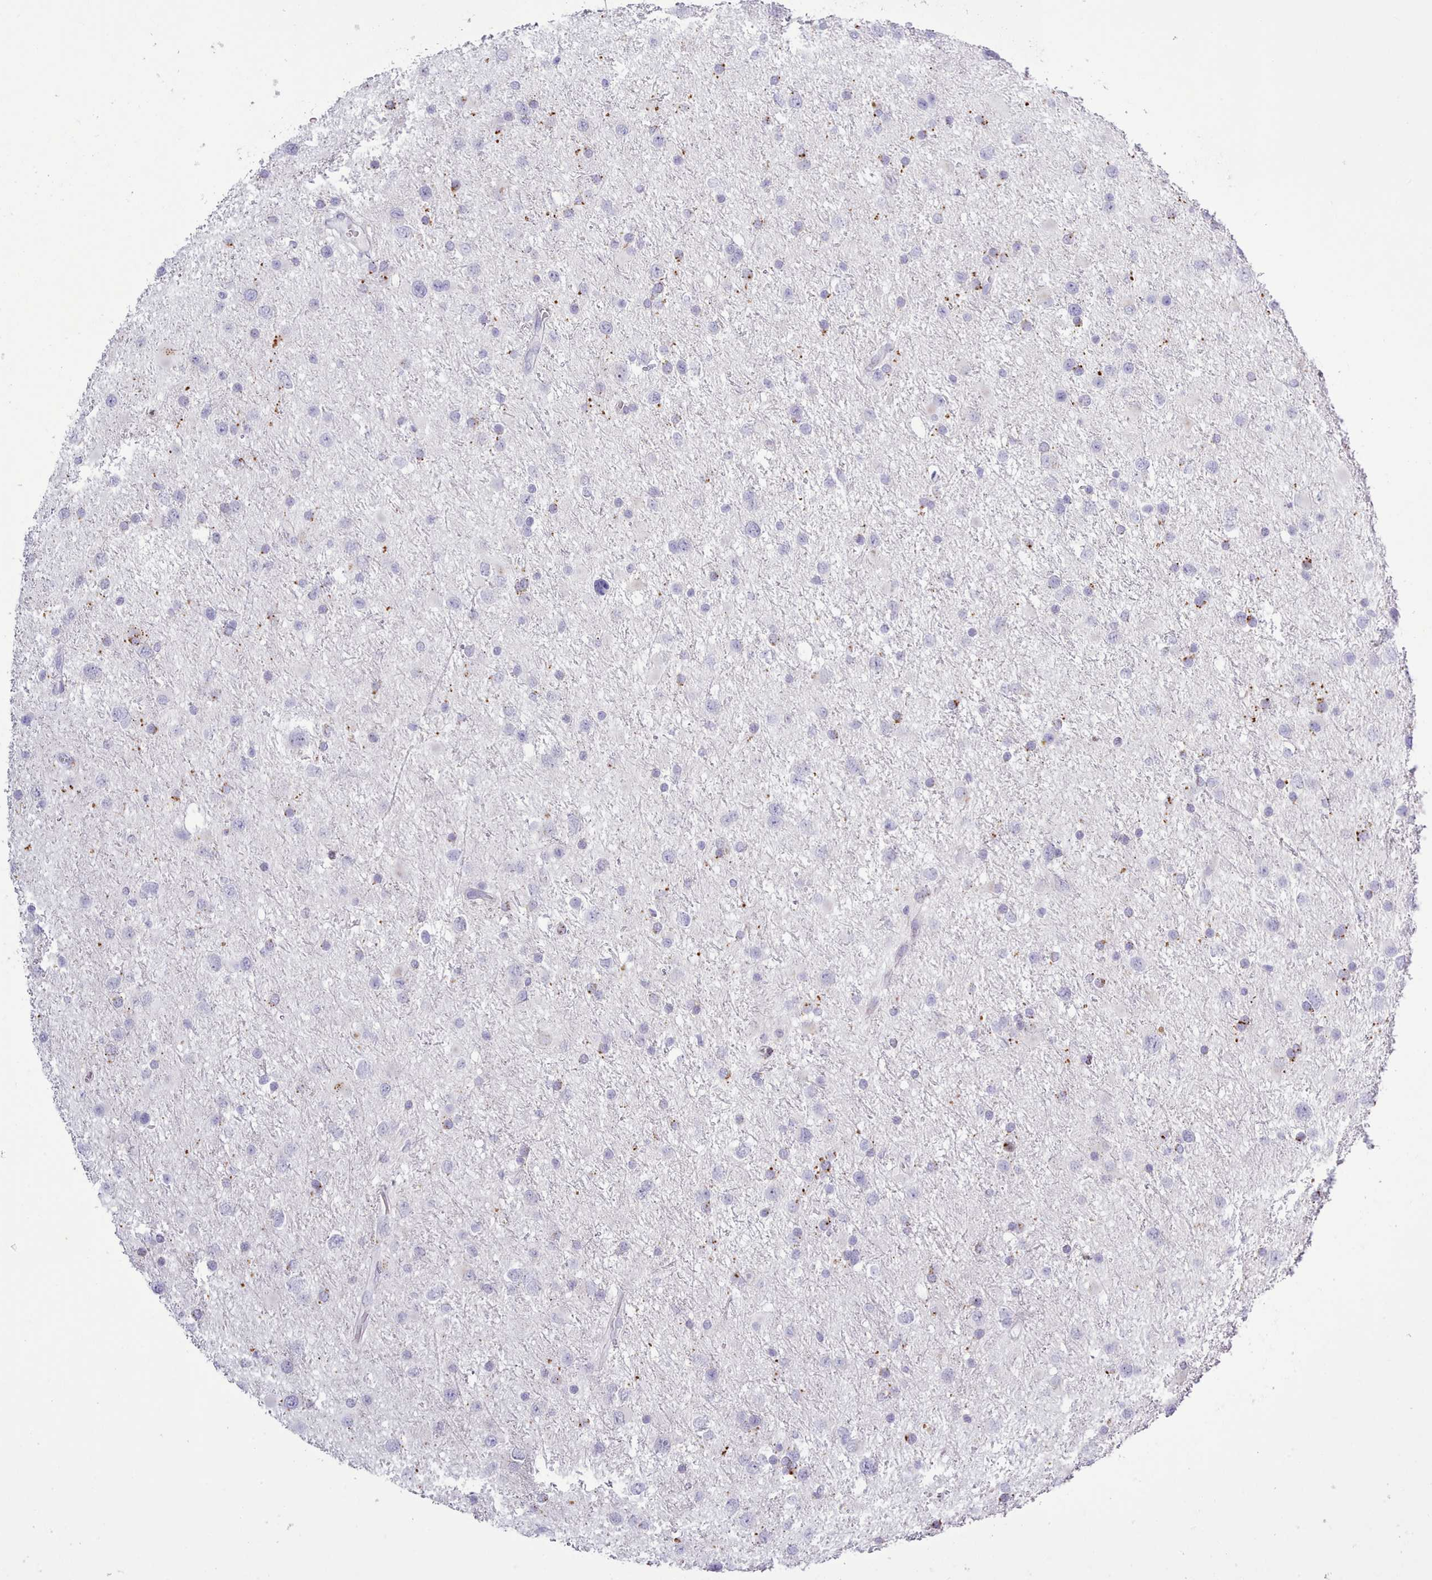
{"staining": {"intensity": "negative", "quantity": "none", "location": "none"}, "tissue": "glioma", "cell_type": "Tumor cells", "image_type": "cancer", "snomed": [{"axis": "morphology", "description": "Glioma, malignant, Low grade"}, {"axis": "topography", "description": "Brain"}], "caption": "Immunohistochemistry histopathology image of human low-grade glioma (malignant) stained for a protein (brown), which reveals no expression in tumor cells.", "gene": "SRD5A1", "patient": {"sex": "female", "age": 32}}